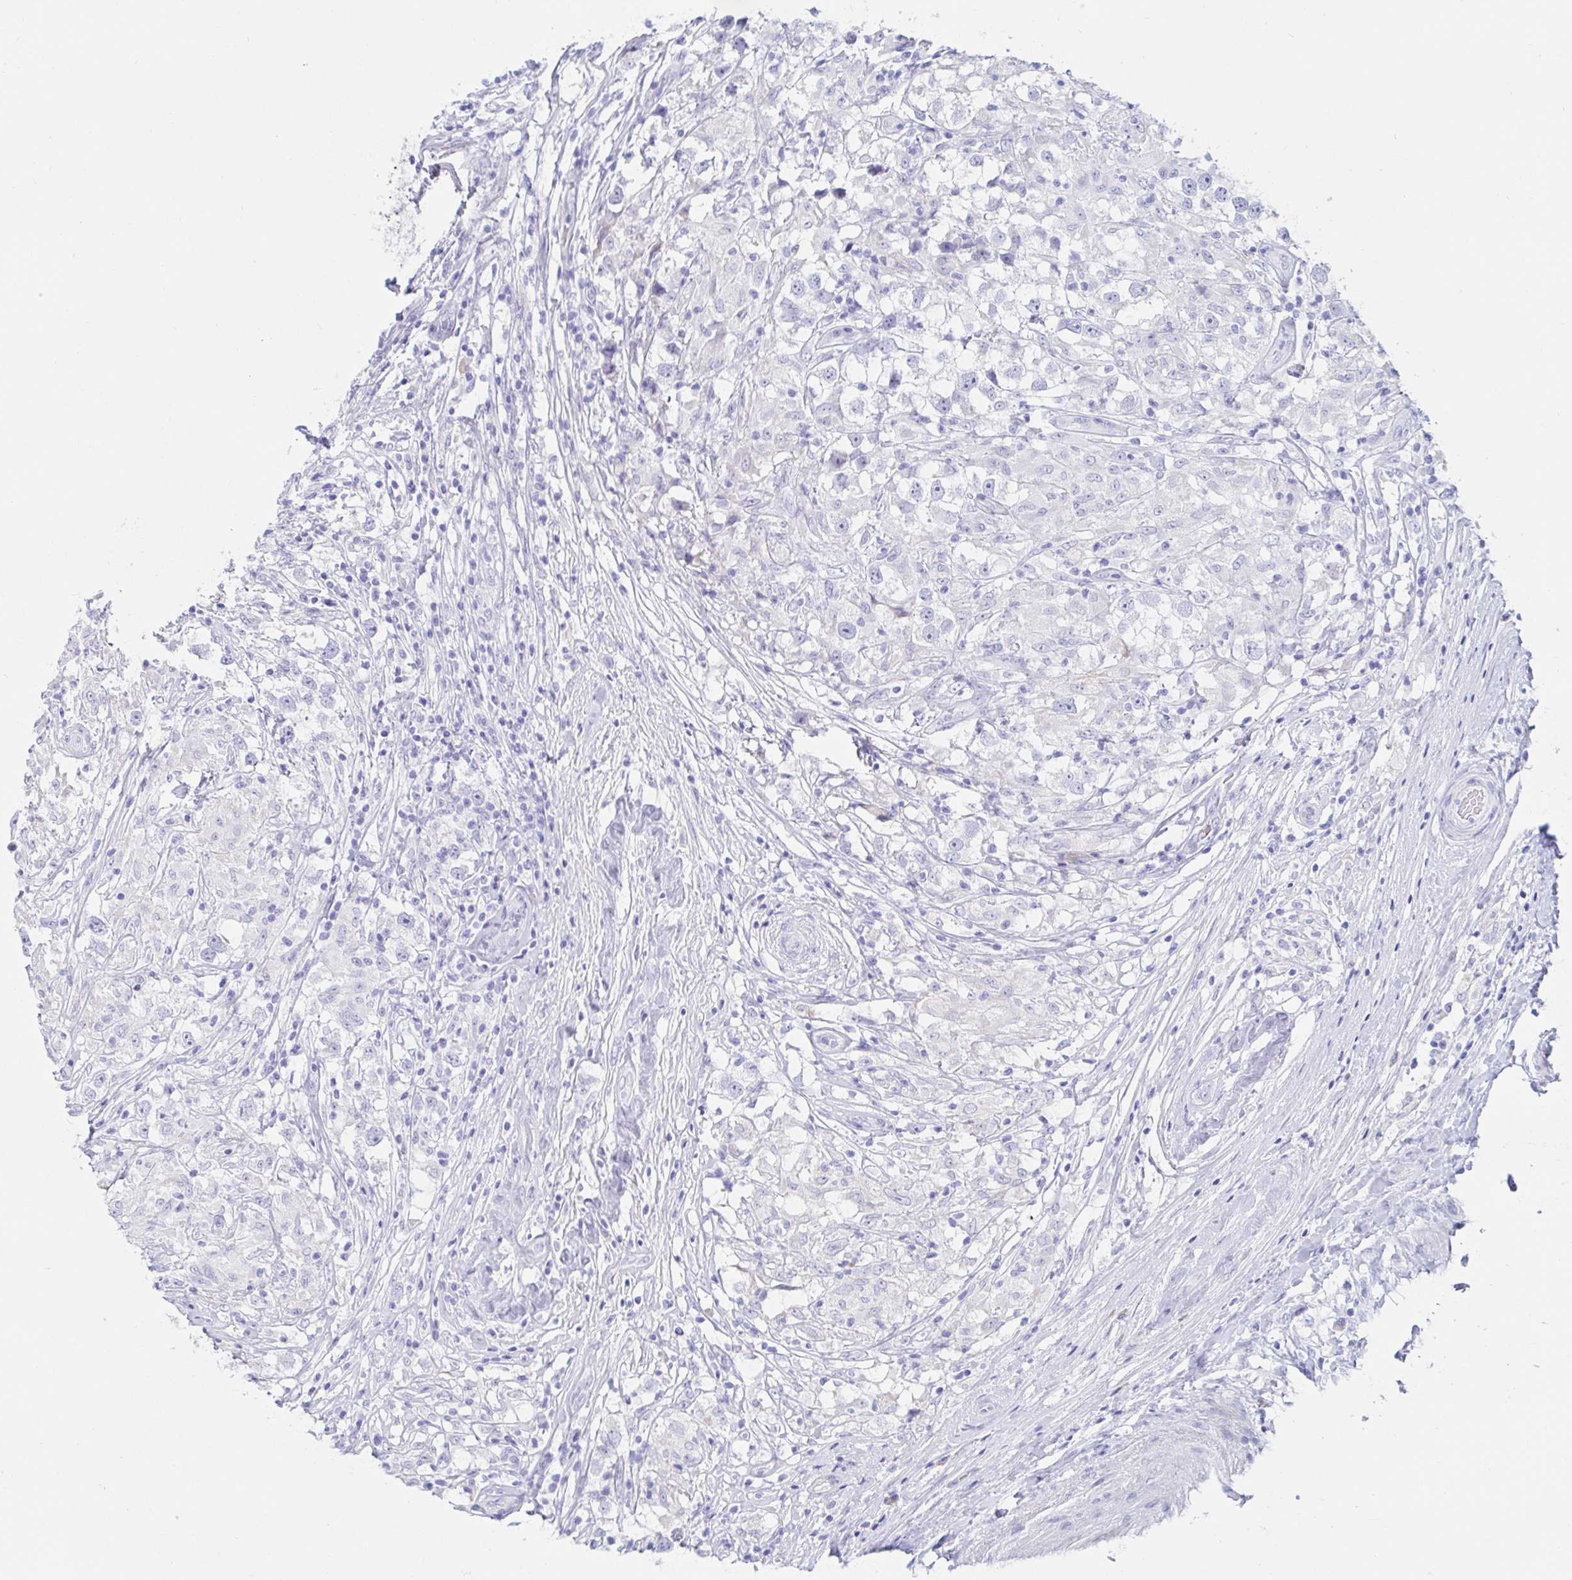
{"staining": {"intensity": "negative", "quantity": "none", "location": "none"}, "tissue": "testis cancer", "cell_type": "Tumor cells", "image_type": "cancer", "snomed": [{"axis": "morphology", "description": "Seminoma, NOS"}, {"axis": "topography", "description": "Testis"}], "caption": "Testis cancer was stained to show a protein in brown. There is no significant staining in tumor cells.", "gene": "C4orf17", "patient": {"sex": "male", "age": 46}}